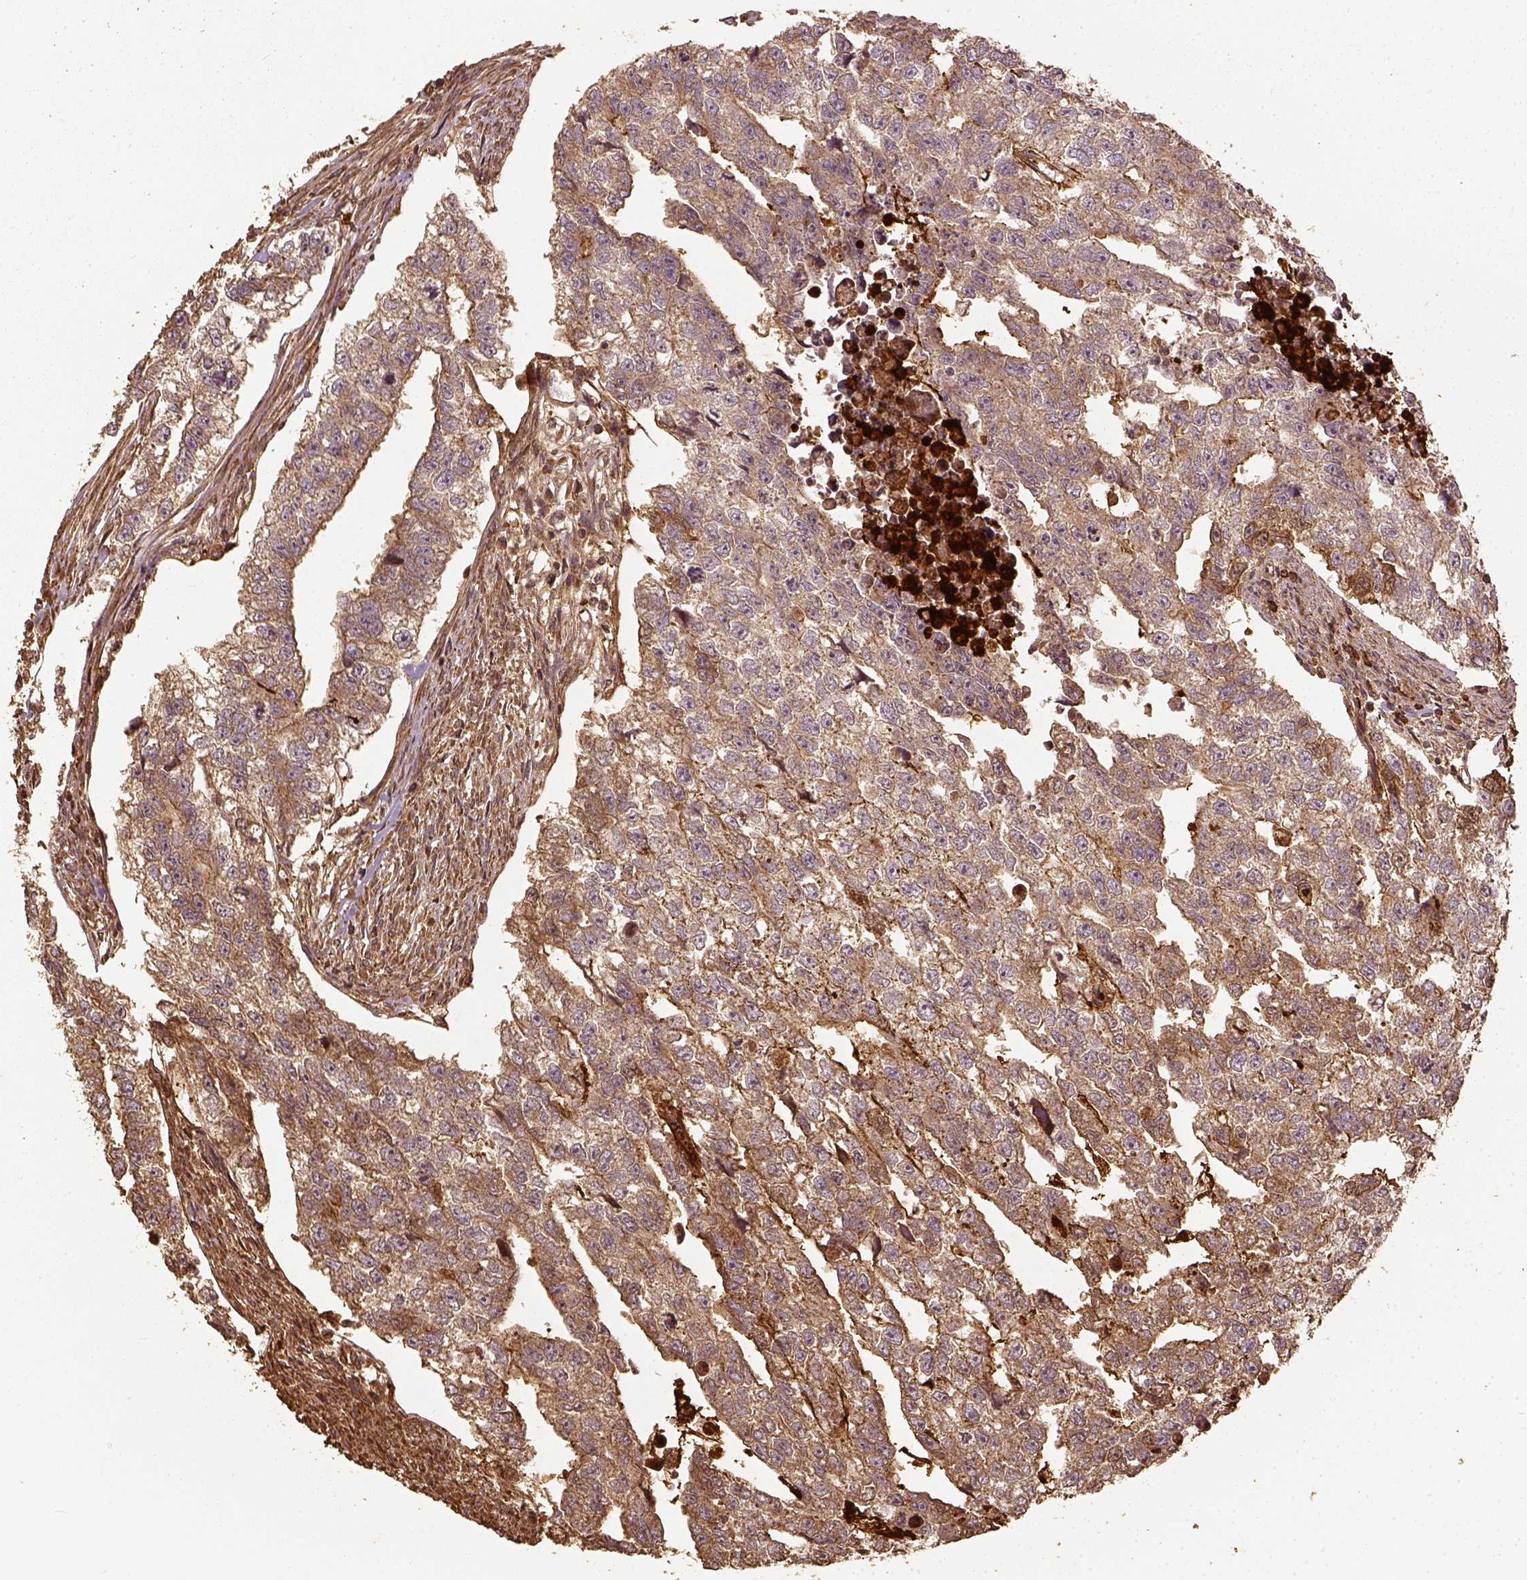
{"staining": {"intensity": "weak", "quantity": "25%-75%", "location": "cytoplasmic/membranous"}, "tissue": "testis cancer", "cell_type": "Tumor cells", "image_type": "cancer", "snomed": [{"axis": "morphology", "description": "Carcinoma, Embryonal, NOS"}, {"axis": "morphology", "description": "Teratoma, malignant, NOS"}, {"axis": "topography", "description": "Testis"}], "caption": "Weak cytoplasmic/membranous expression for a protein is identified in about 25%-75% of tumor cells of embryonal carcinoma (testis) using IHC.", "gene": "VEGFA", "patient": {"sex": "male", "age": 44}}